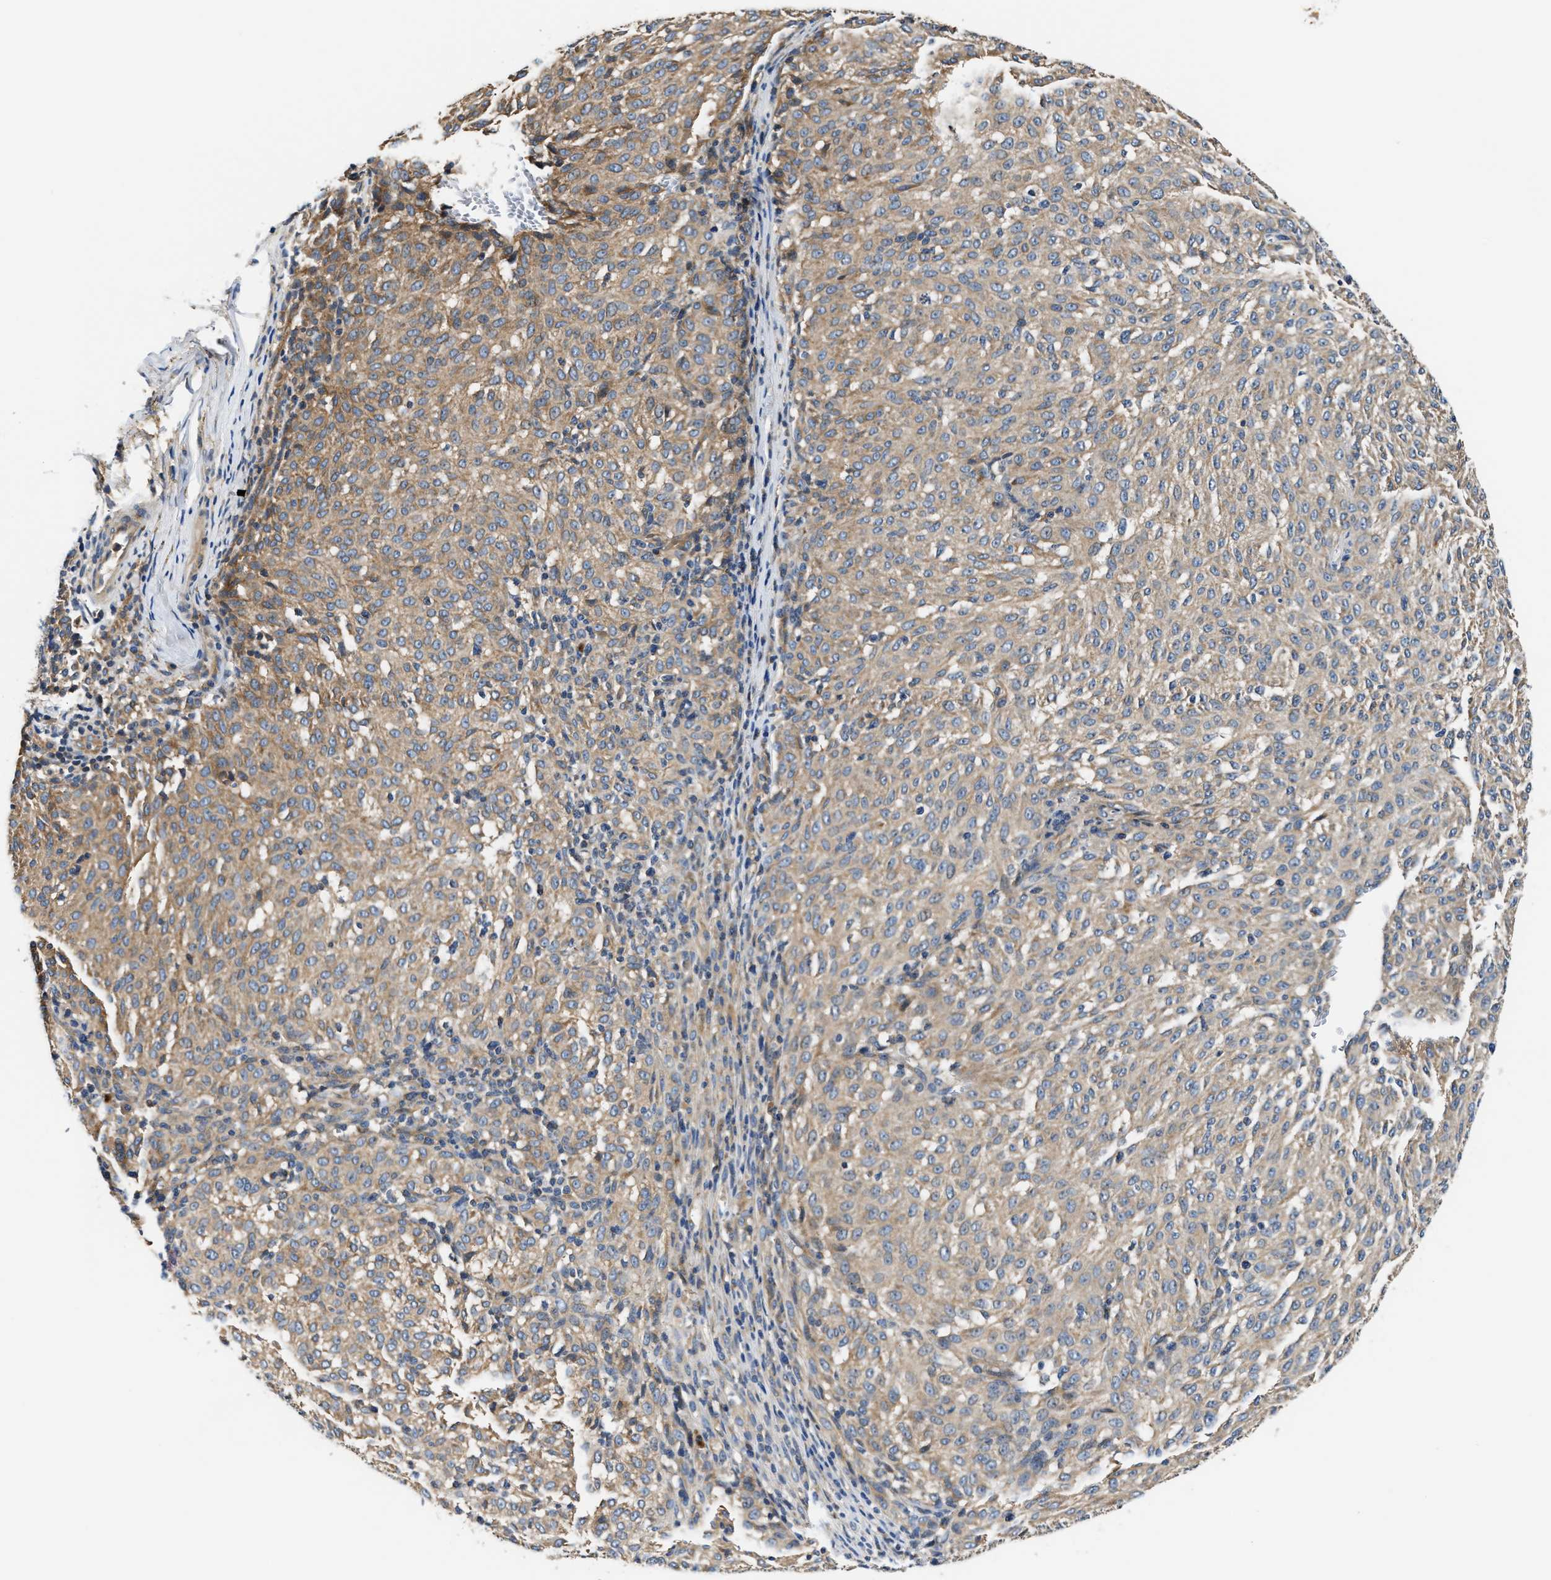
{"staining": {"intensity": "moderate", "quantity": ">75%", "location": "cytoplasmic/membranous"}, "tissue": "melanoma", "cell_type": "Tumor cells", "image_type": "cancer", "snomed": [{"axis": "morphology", "description": "Malignant melanoma, NOS"}, {"axis": "topography", "description": "Skin"}], "caption": "About >75% of tumor cells in human melanoma display moderate cytoplasmic/membranous protein positivity as visualized by brown immunohistochemical staining.", "gene": "TEX2", "patient": {"sex": "female", "age": 72}}